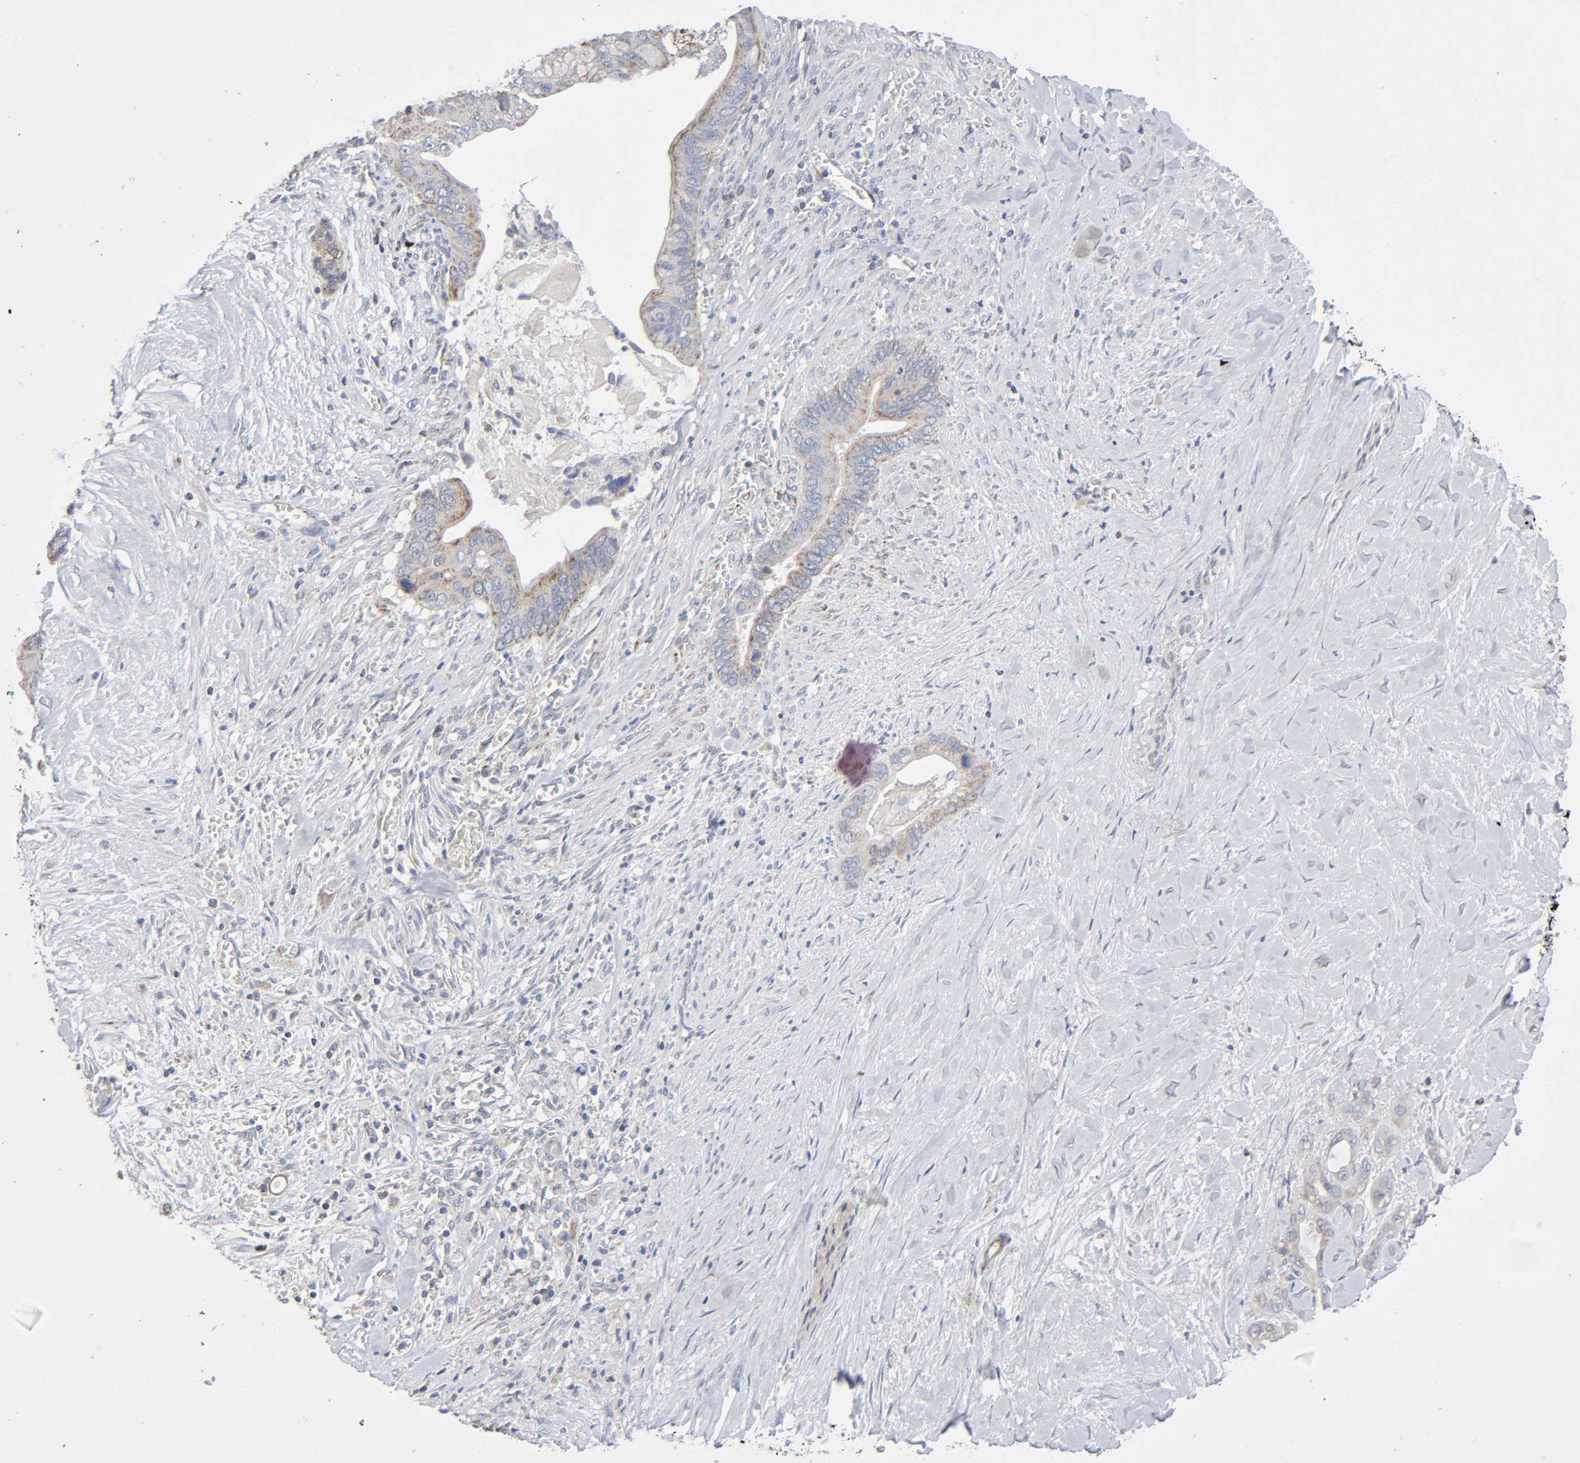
{"staining": {"intensity": "moderate", "quantity": "25%-75%", "location": "cytoplasmic/membranous"}, "tissue": "pancreatic cancer", "cell_type": "Tumor cells", "image_type": "cancer", "snomed": [{"axis": "morphology", "description": "Adenocarcinoma, NOS"}, {"axis": "topography", "description": "Pancreas"}], "caption": "Pancreatic cancer stained for a protein (brown) exhibits moderate cytoplasmic/membranous positive positivity in approximately 25%-75% of tumor cells.", "gene": "SYT16", "patient": {"sex": "male", "age": 59}}